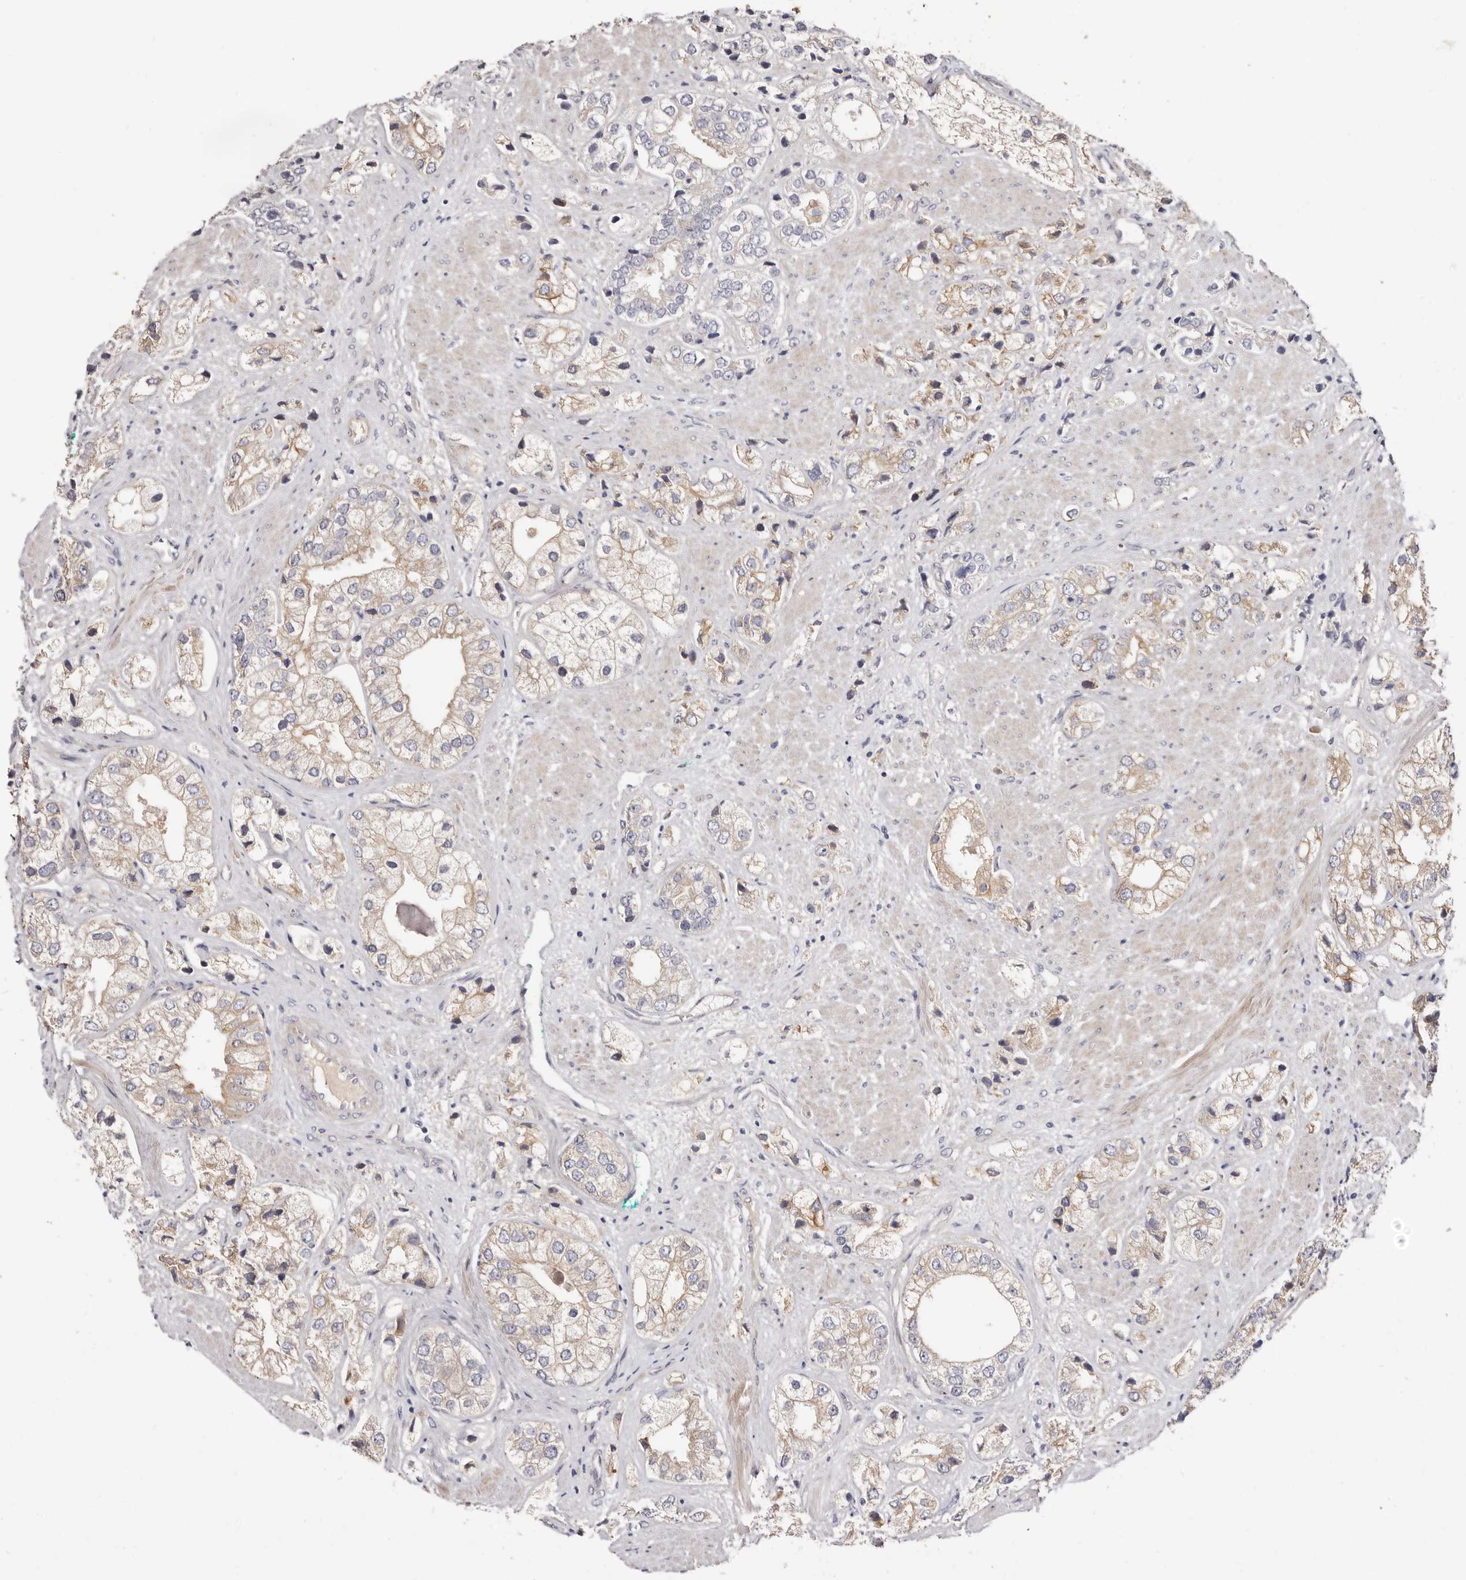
{"staining": {"intensity": "weak", "quantity": "25%-75%", "location": "cytoplasmic/membranous"}, "tissue": "prostate cancer", "cell_type": "Tumor cells", "image_type": "cancer", "snomed": [{"axis": "morphology", "description": "Adenocarcinoma, High grade"}, {"axis": "topography", "description": "Prostate"}], "caption": "Weak cytoplasmic/membranous expression for a protein is present in approximately 25%-75% of tumor cells of prostate high-grade adenocarcinoma using IHC.", "gene": "STK16", "patient": {"sex": "male", "age": 50}}